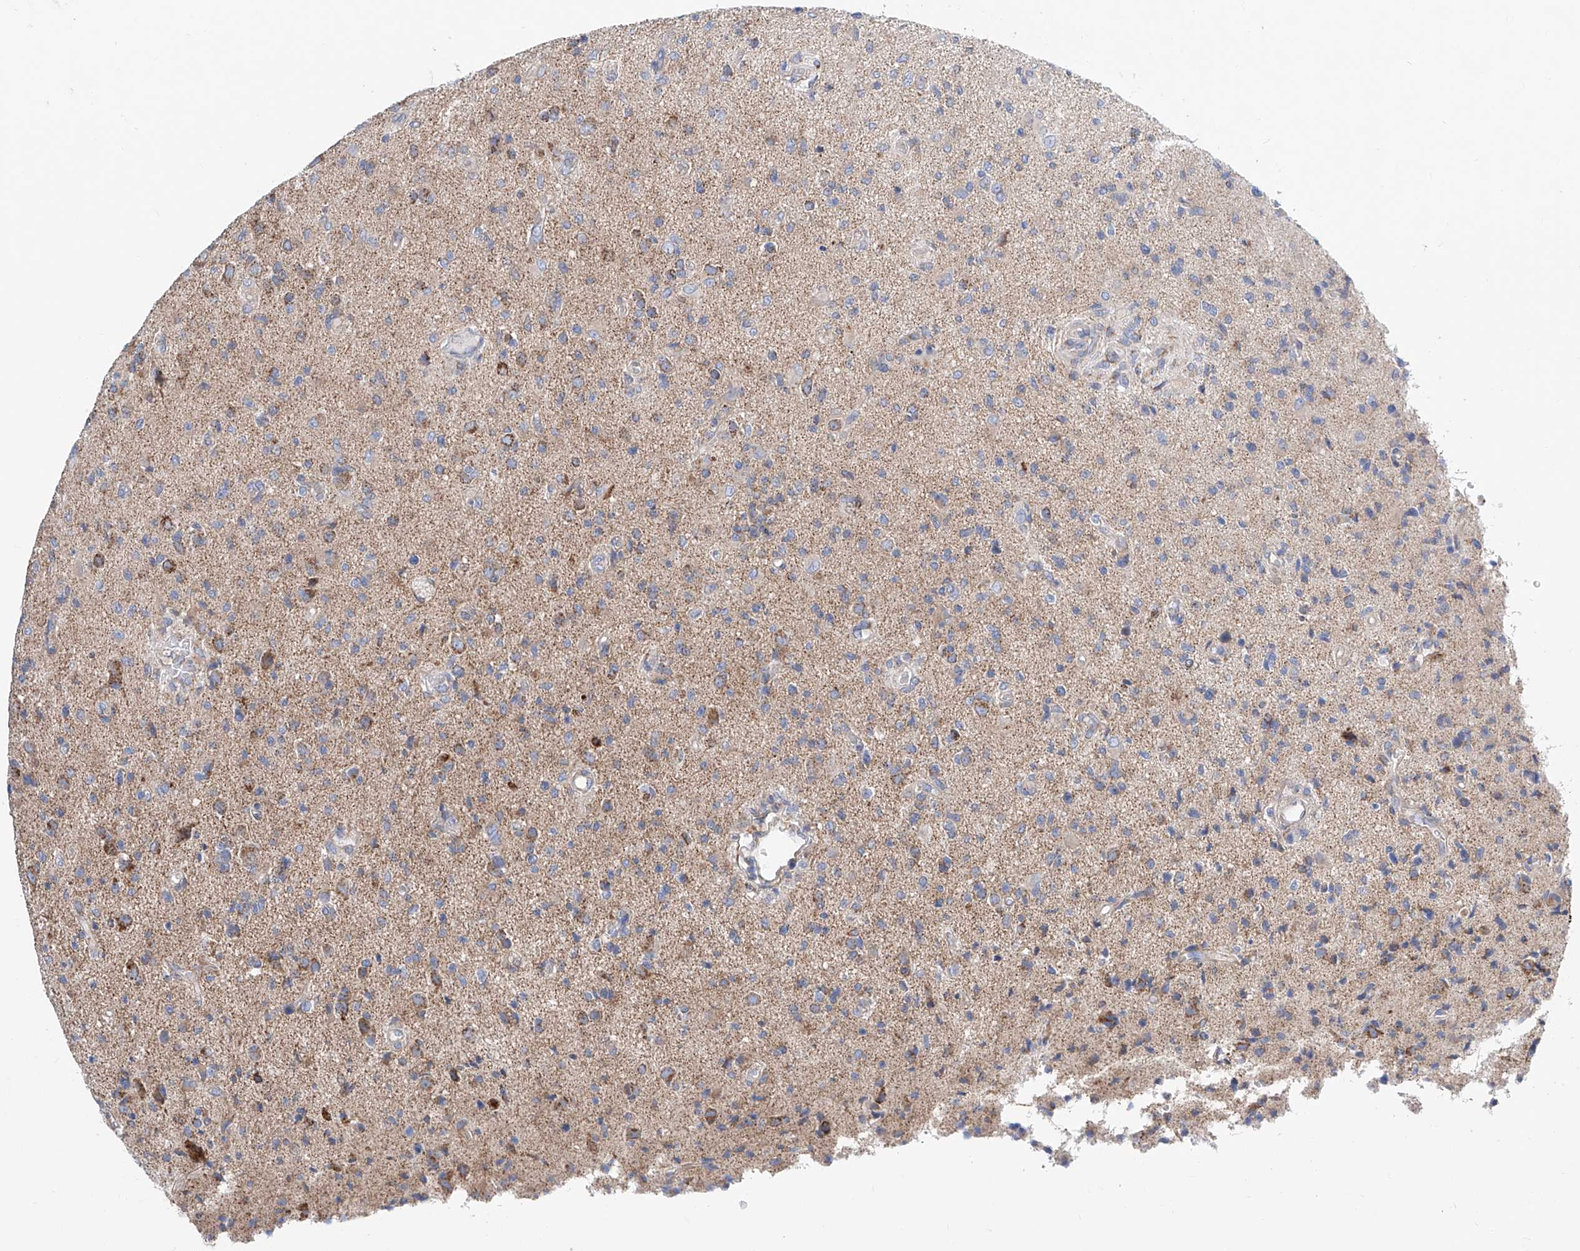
{"staining": {"intensity": "moderate", "quantity": "<25%", "location": "cytoplasmic/membranous"}, "tissue": "glioma", "cell_type": "Tumor cells", "image_type": "cancer", "snomed": [{"axis": "morphology", "description": "Glioma, malignant, High grade"}, {"axis": "topography", "description": "Brain"}], "caption": "Protein expression analysis of glioma displays moderate cytoplasmic/membranous positivity in approximately <25% of tumor cells.", "gene": "MAD2L1", "patient": {"sex": "female", "age": 57}}